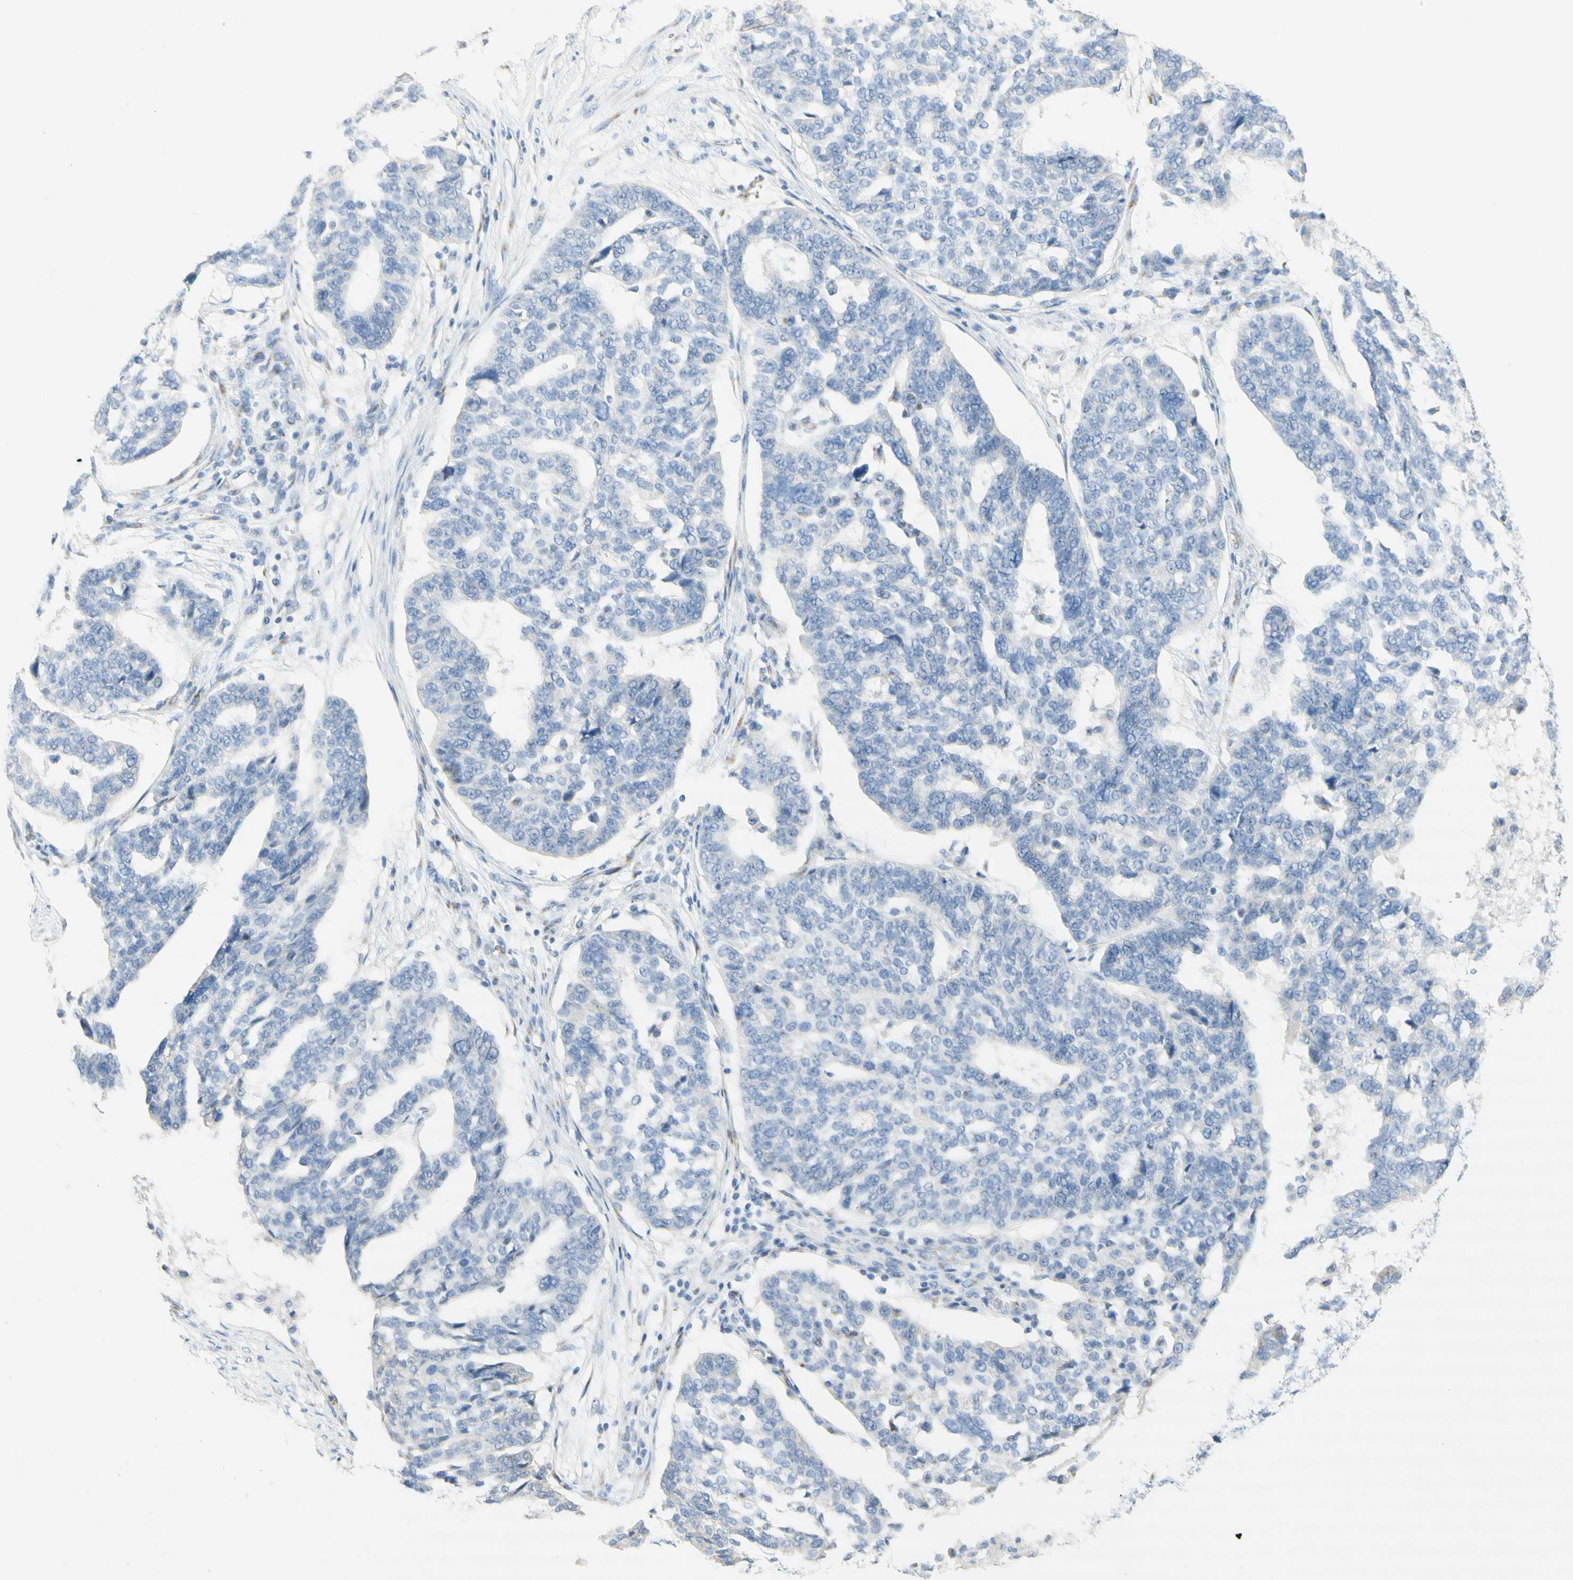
{"staining": {"intensity": "negative", "quantity": "none", "location": "none"}, "tissue": "ovarian cancer", "cell_type": "Tumor cells", "image_type": "cancer", "snomed": [{"axis": "morphology", "description": "Cystadenocarcinoma, serous, NOS"}, {"axis": "topography", "description": "Ovary"}], "caption": "This image is of ovarian serous cystadenocarcinoma stained with IHC to label a protein in brown with the nuclei are counter-stained blue. There is no positivity in tumor cells.", "gene": "MANEA", "patient": {"sex": "female", "age": 59}}